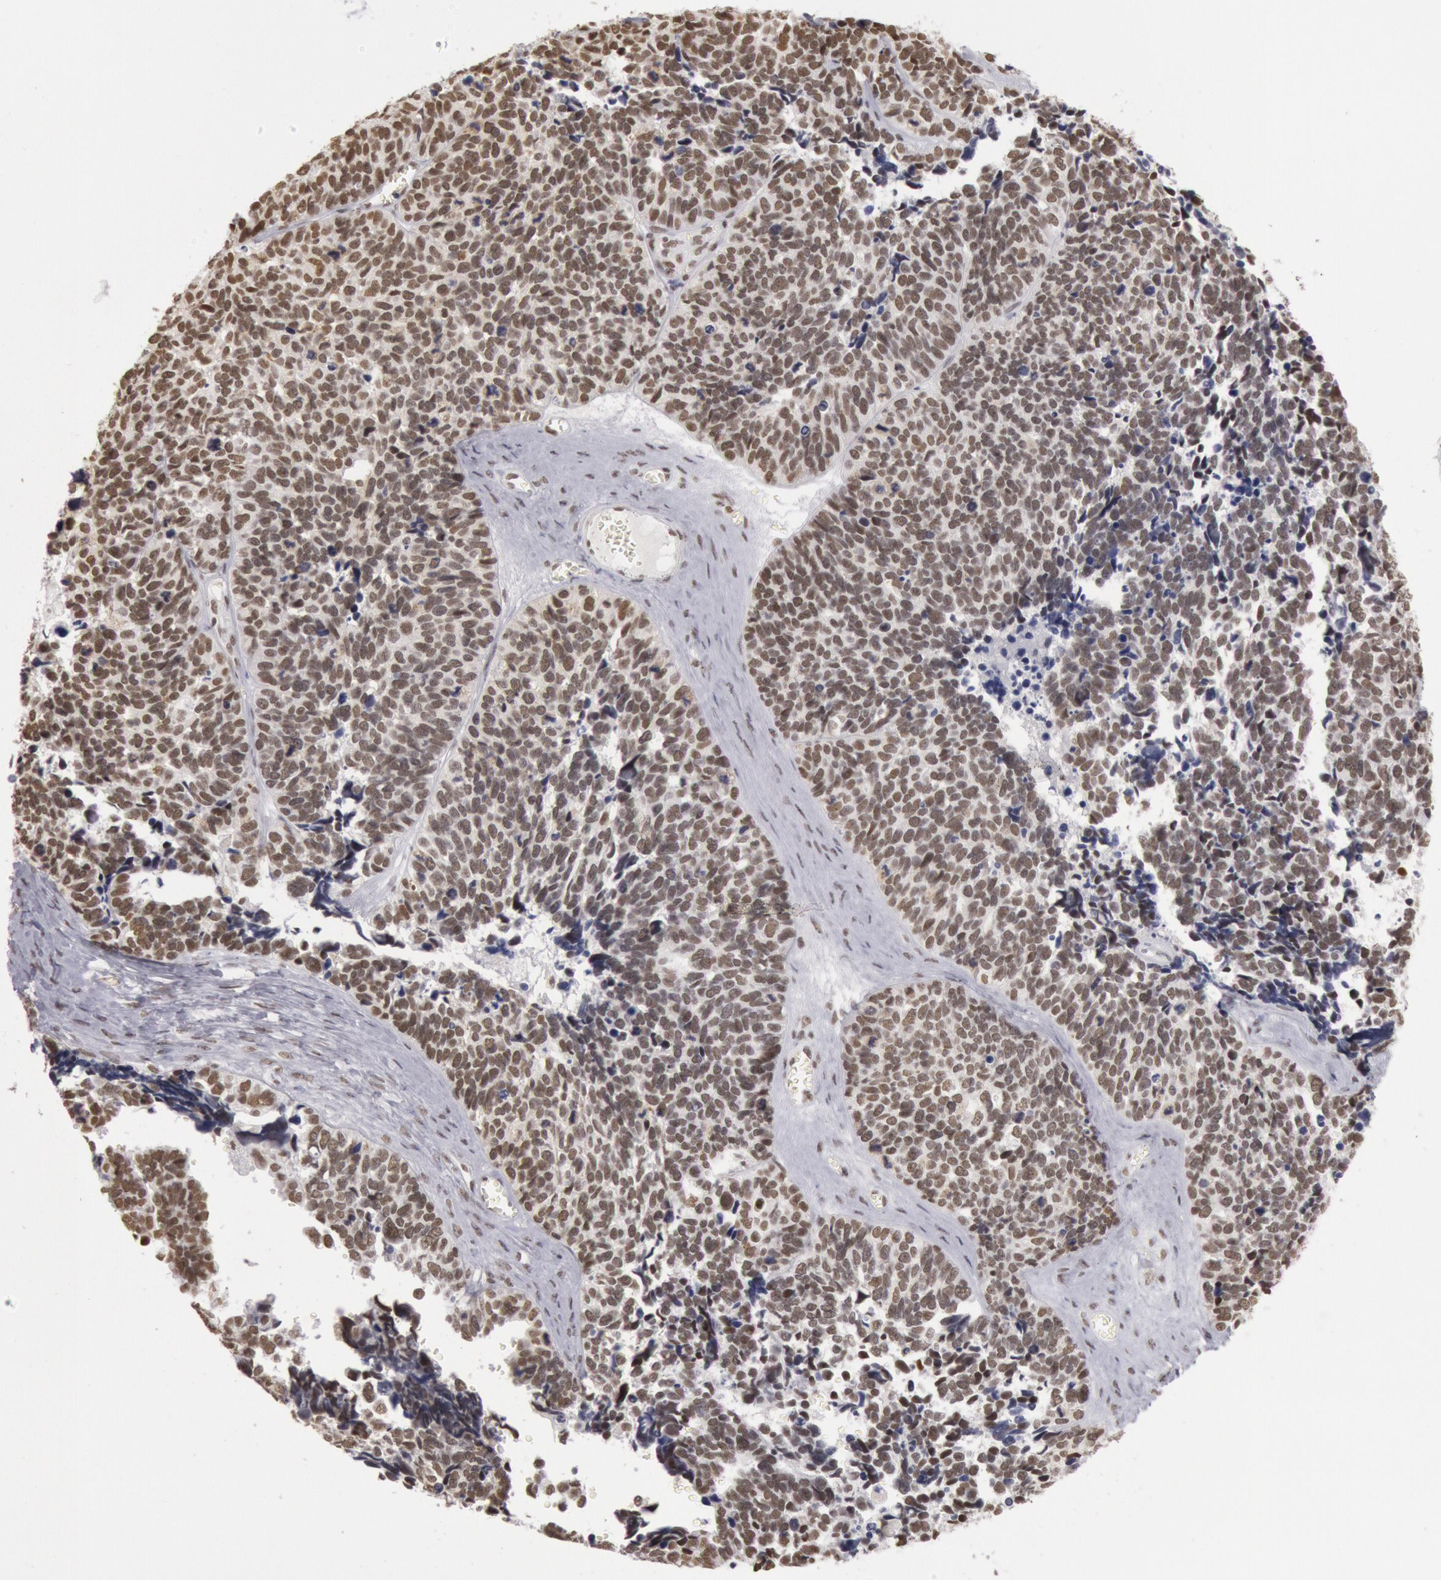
{"staining": {"intensity": "strong", "quantity": ">75%", "location": "nuclear"}, "tissue": "ovarian cancer", "cell_type": "Tumor cells", "image_type": "cancer", "snomed": [{"axis": "morphology", "description": "Cystadenocarcinoma, serous, NOS"}, {"axis": "topography", "description": "Ovary"}], "caption": "A histopathology image showing strong nuclear positivity in approximately >75% of tumor cells in ovarian cancer (serous cystadenocarcinoma), as visualized by brown immunohistochemical staining.", "gene": "ESS2", "patient": {"sex": "female", "age": 77}}